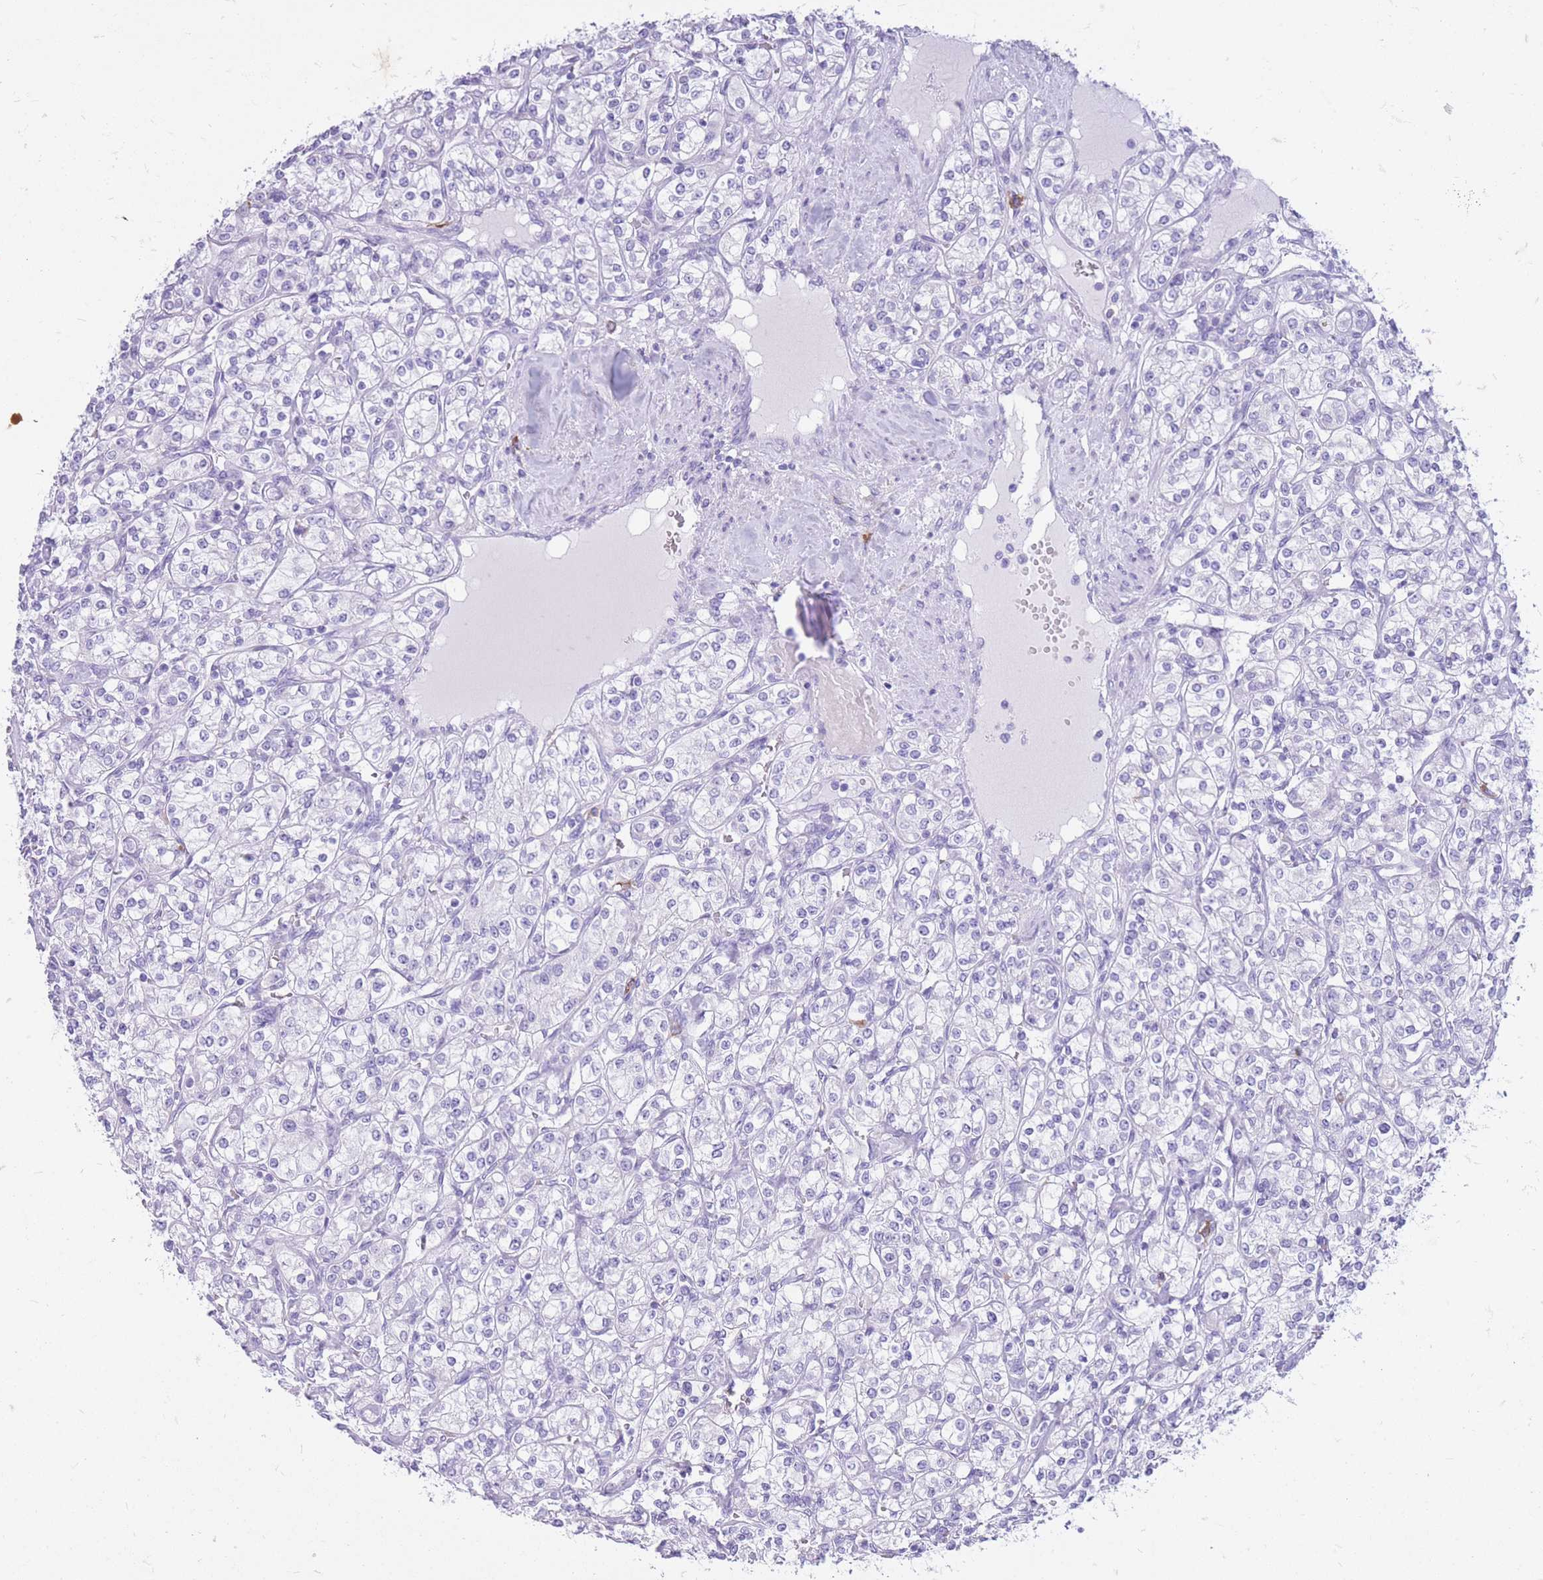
{"staining": {"intensity": "negative", "quantity": "none", "location": "none"}, "tissue": "renal cancer", "cell_type": "Tumor cells", "image_type": "cancer", "snomed": [{"axis": "morphology", "description": "Adenocarcinoma, NOS"}, {"axis": "topography", "description": "Kidney"}], "caption": "Immunohistochemistry of human adenocarcinoma (renal) shows no staining in tumor cells.", "gene": "ZFP37", "patient": {"sex": "male", "age": 77}}